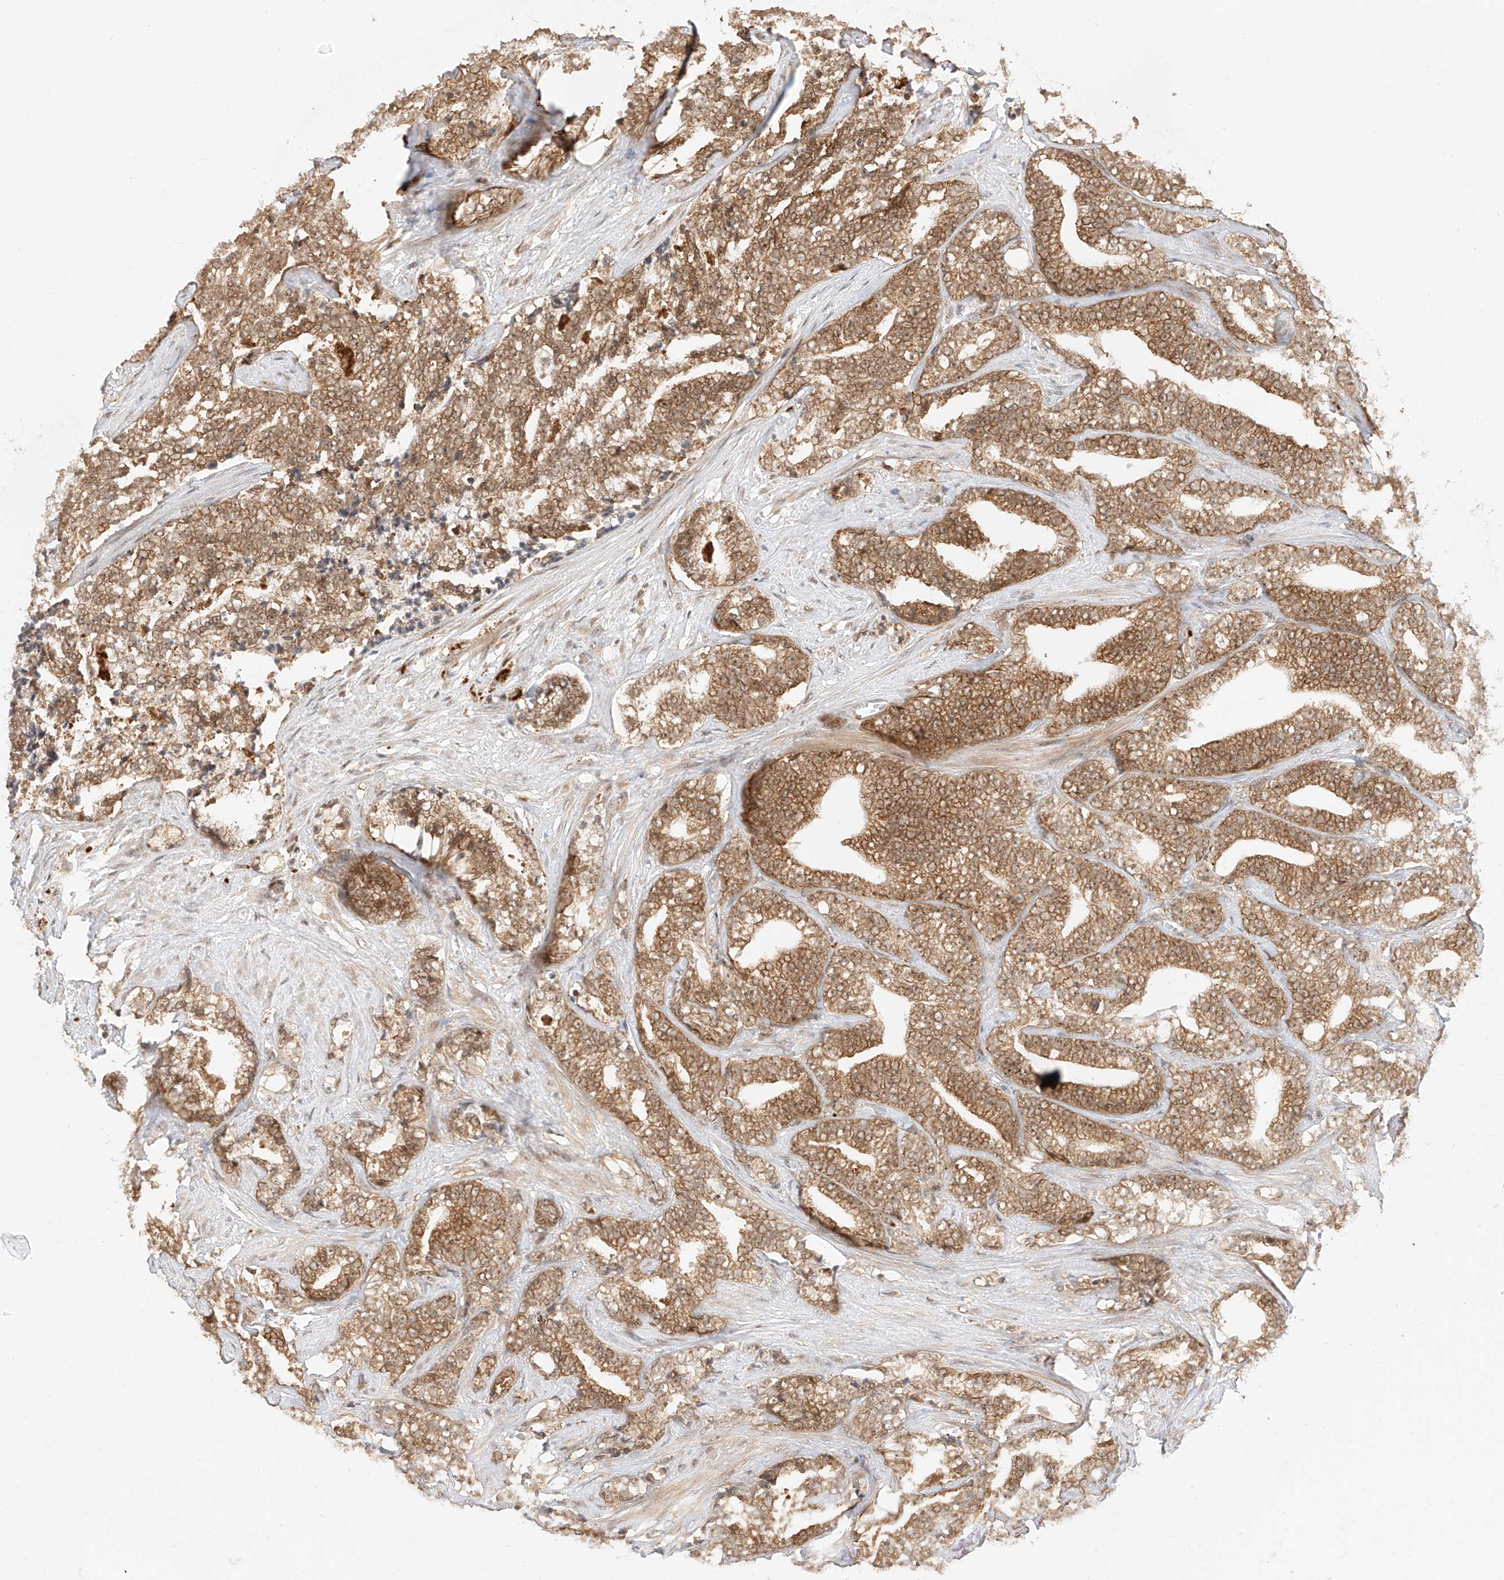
{"staining": {"intensity": "moderate", "quantity": ">75%", "location": "cytoplasmic/membranous,nuclear"}, "tissue": "prostate cancer", "cell_type": "Tumor cells", "image_type": "cancer", "snomed": [{"axis": "morphology", "description": "Adenocarcinoma, High grade"}, {"axis": "topography", "description": "Prostate and seminal vesicle, NOS"}], "caption": "A brown stain shows moderate cytoplasmic/membranous and nuclear positivity of a protein in human prostate high-grade adenocarcinoma tumor cells.", "gene": "EIF4H", "patient": {"sex": "male", "age": 67}}